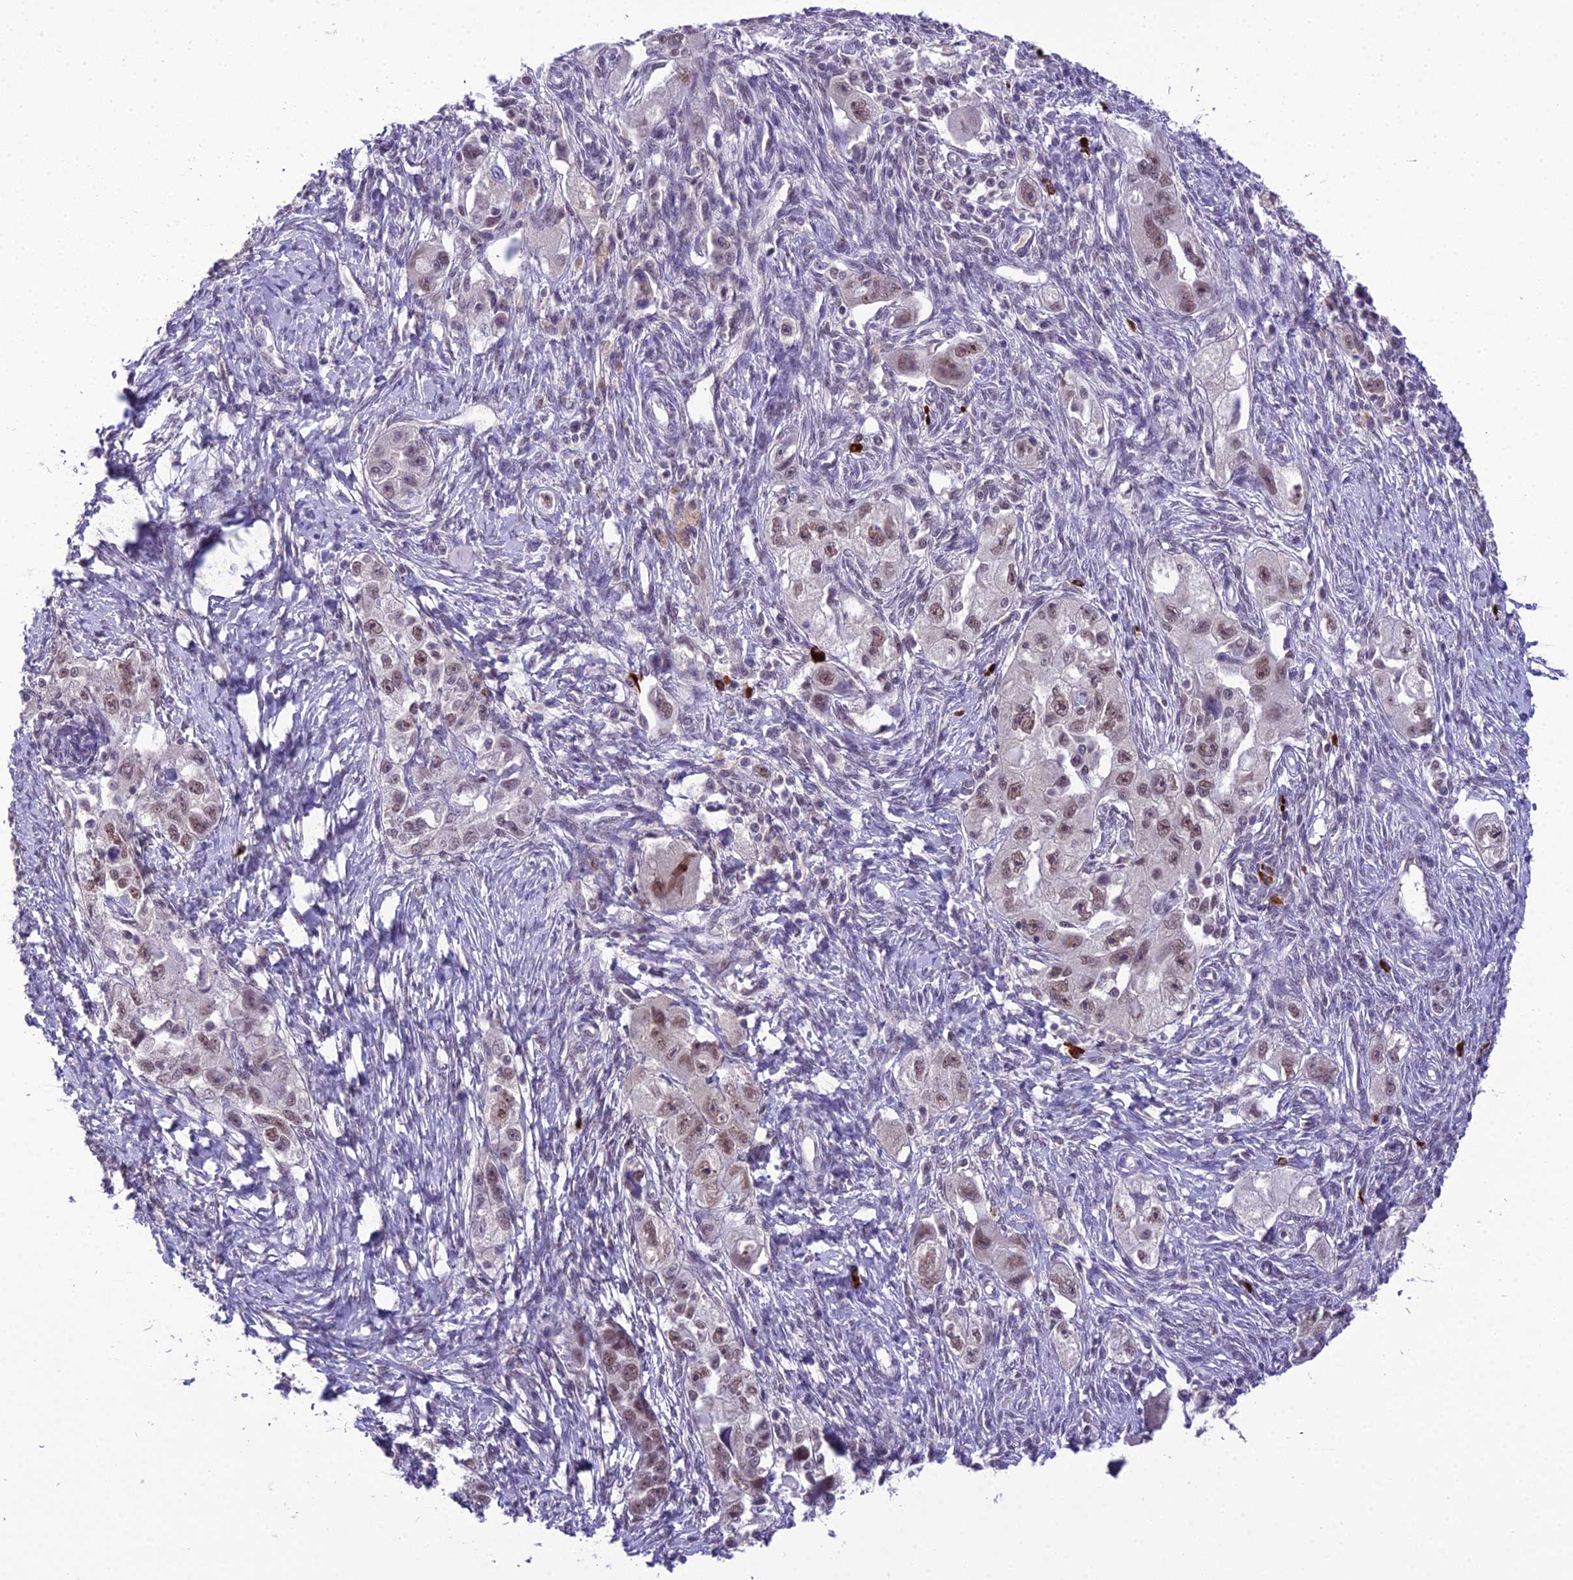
{"staining": {"intensity": "moderate", "quantity": ">75%", "location": "nuclear"}, "tissue": "ovarian cancer", "cell_type": "Tumor cells", "image_type": "cancer", "snomed": [{"axis": "morphology", "description": "Carcinoma, NOS"}, {"axis": "morphology", "description": "Cystadenocarcinoma, serous, NOS"}, {"axis": "topography", "description": "Ovary"}], "caption": "A brown stain highlights moderate nuclear positivity of a protein in ovarian cancer (carcinoma) tumor cells.", "gene": "SH3RF3", "patient": {"sex": "female", "age": 69}}